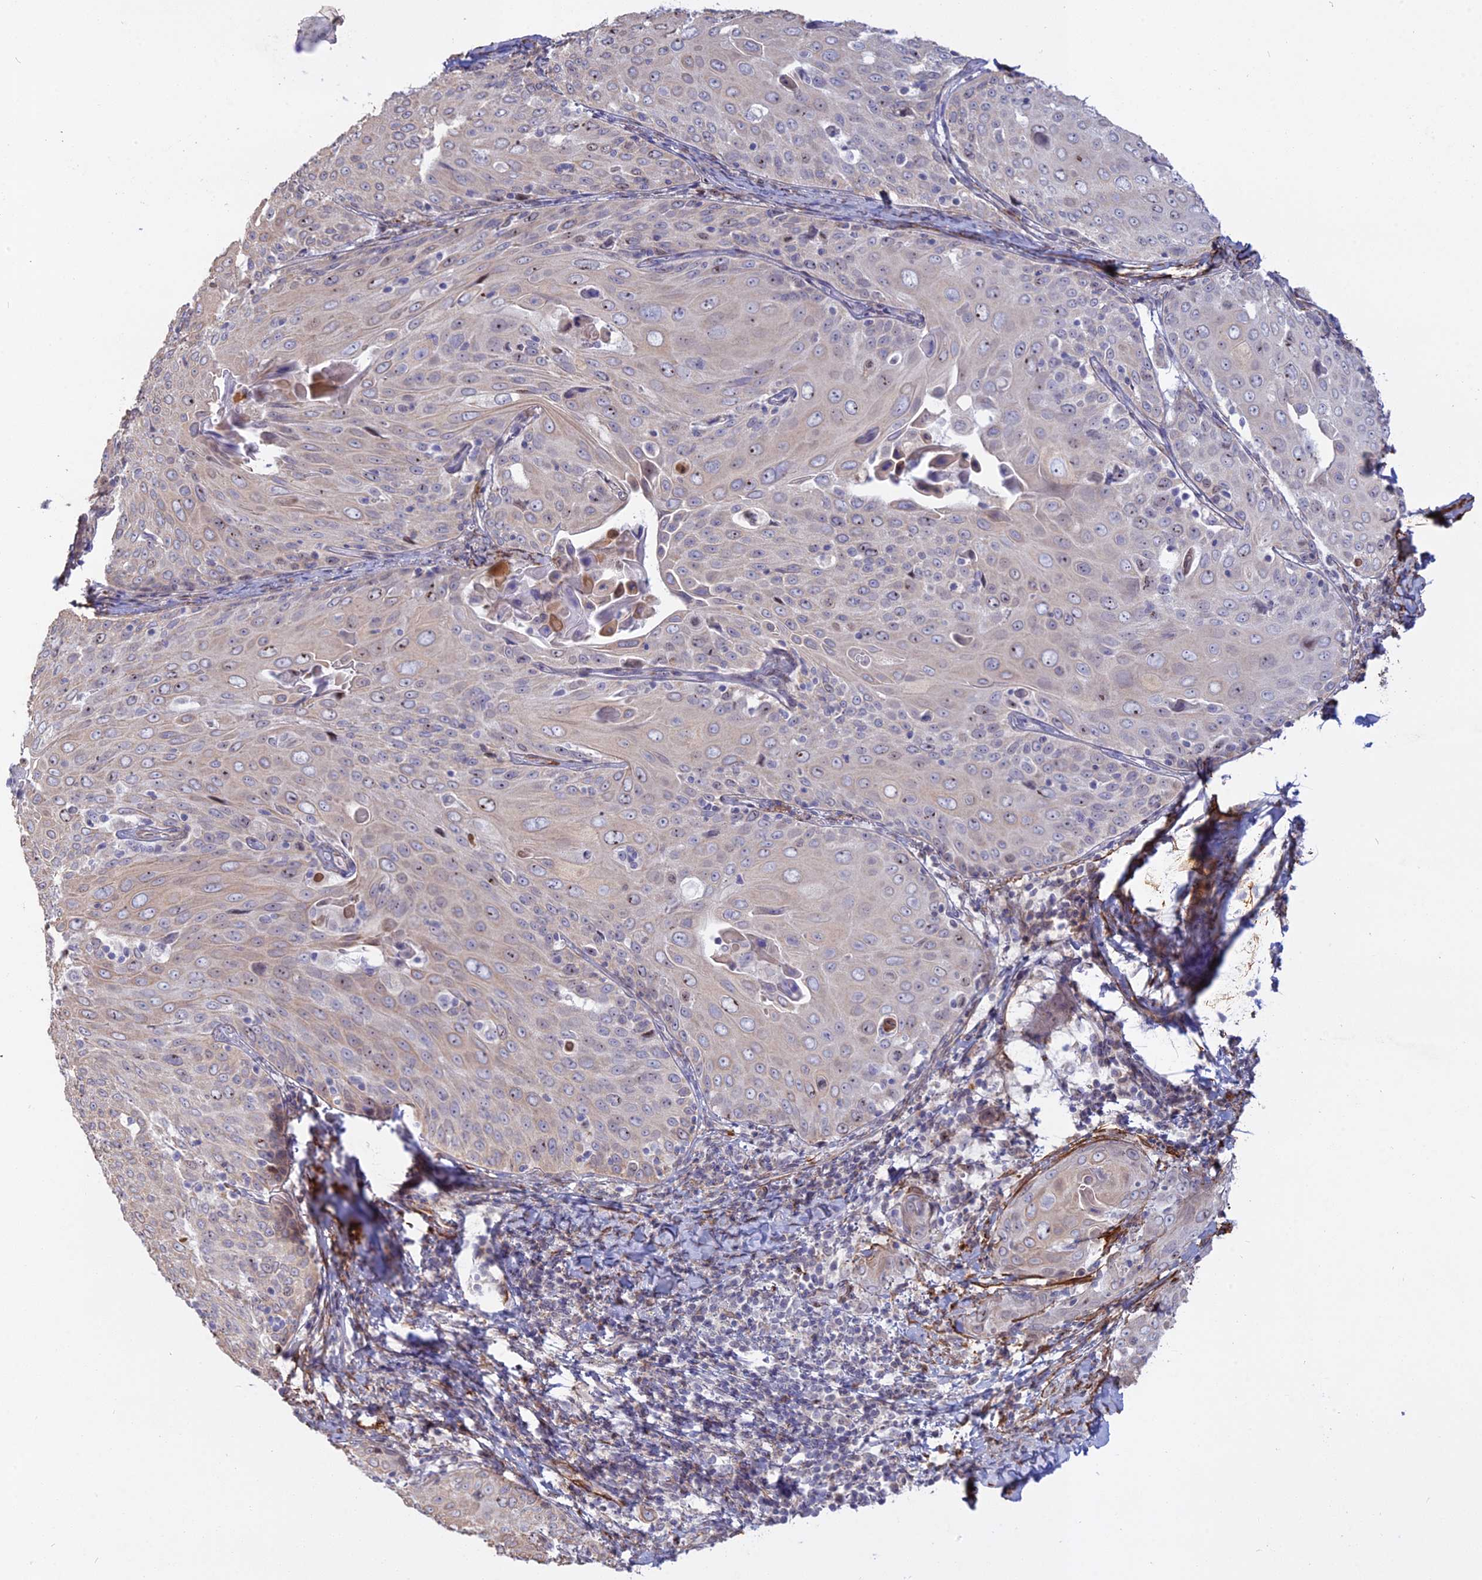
{"staining": {"intensity": "weak", "quantity": "<25%", "location": "cytoplasmic/membranous"}, "tissue": "cervical cancer", "cell_type": "Tumor cells", "image_type": "cancer", "snomed": [{"axis": "morphology", "description": "Squamous cell carcinoma, NOS"}, {"axis": "topography", "description": "Cervix"}], "caption": "The immunohistochemistry (IHC) micrograph has no significant positivity in tumor cells of cervical cancer (squamous cell carcinoma) tissue.", "gene": "CCDC154", "patient": {"sex": "female", "age": 50}}